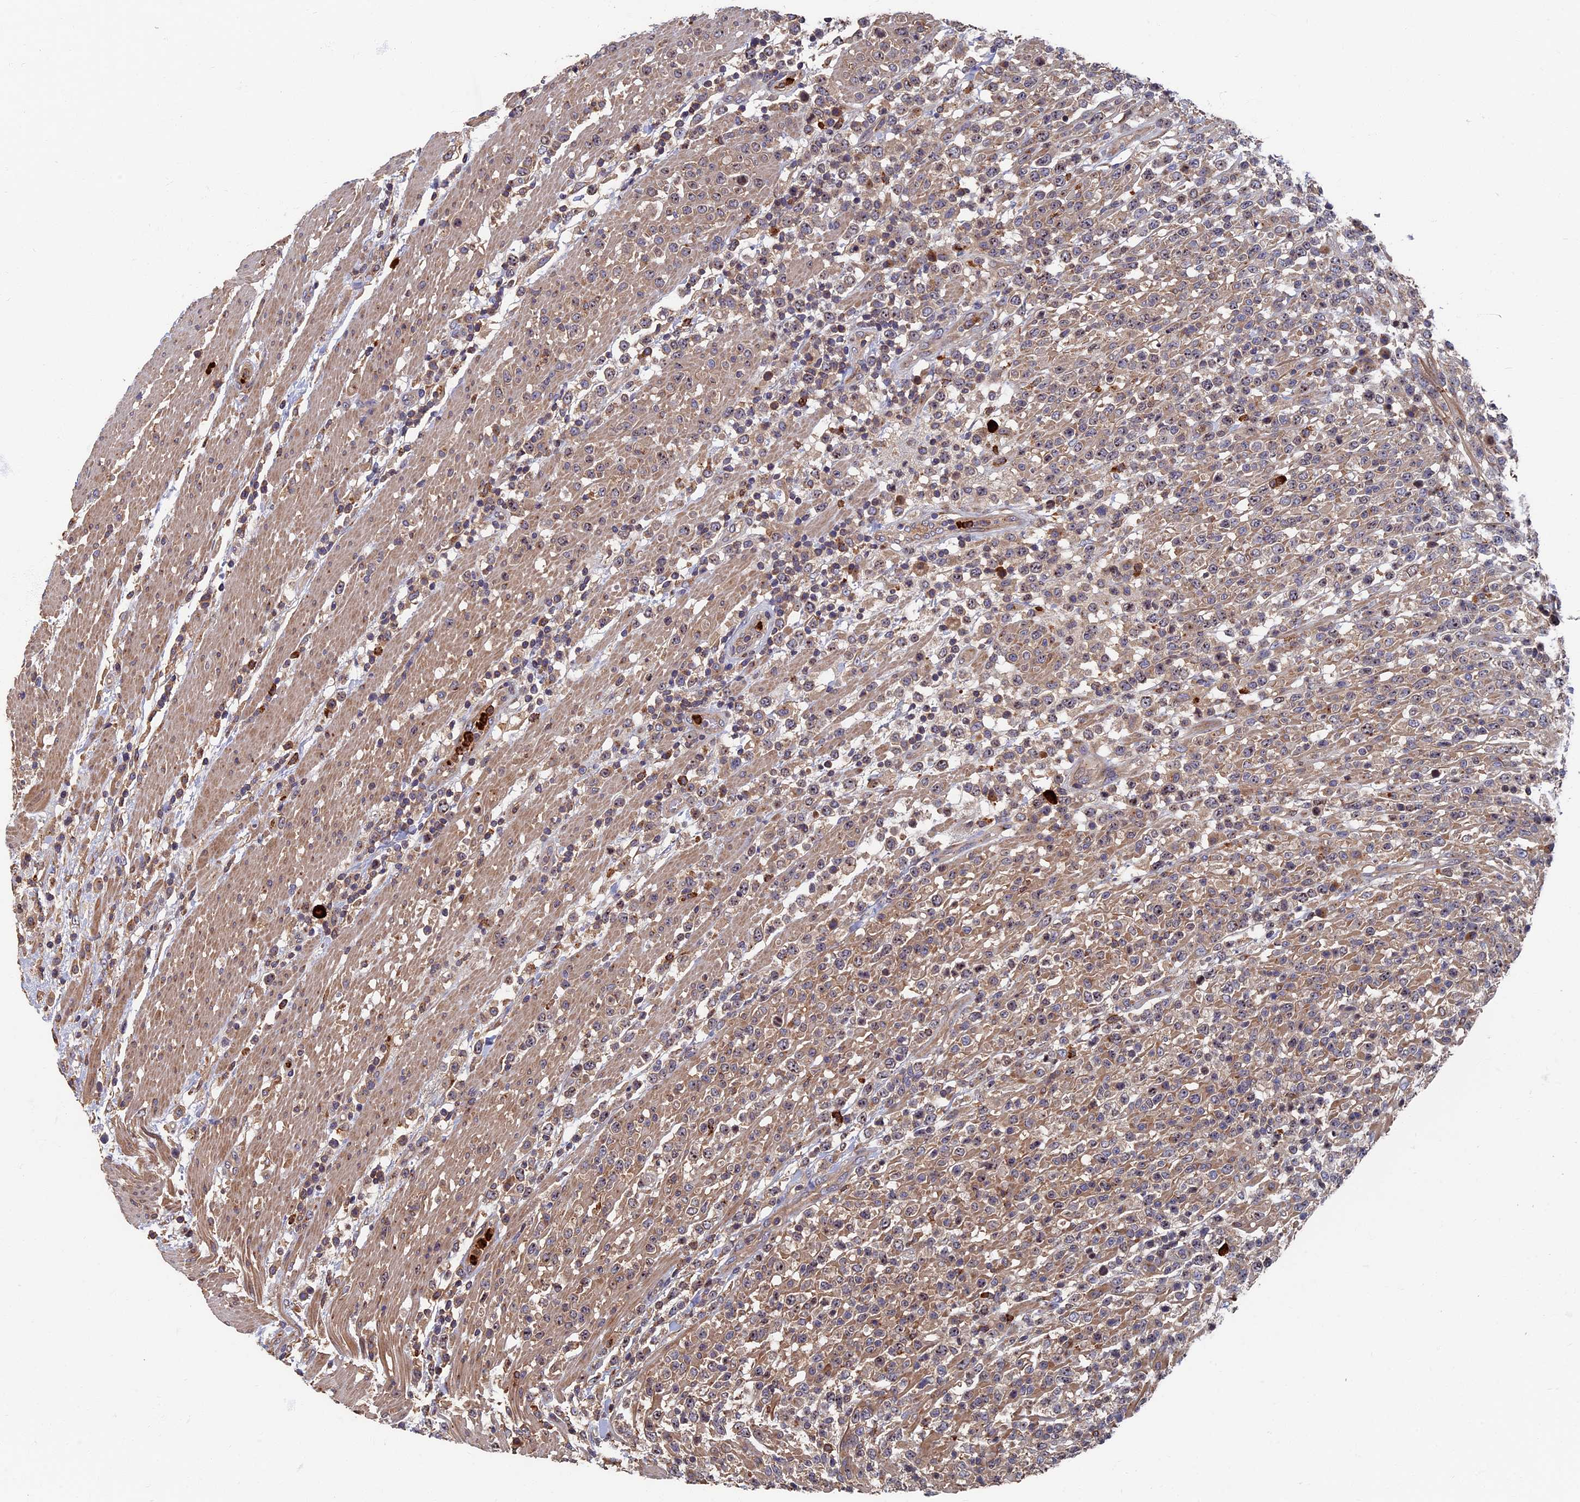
{"staining": {"intensity": "weak", "quantity": "25%-75%", "location": "cytoplasmic/membranous"}, "tissue": "lymphoma", "cell_type": "Tumor cells", "image_type": "cancer", "snomed": [{"axis": "morphology", "description": "Malignant lymphoma, non-Hodgkin's type, High grade"}, {"axis": "topography", "description": "Colon"}], "caption": "A high-resolution micrograph shows immunohistochemistry staining of high-grade malignant lymphoma, non-Hodgkin's type, which demonstrates weak cytoplasmic/membranous expression in approximately 25%-75% of tumor cells.", "gene": "TNK2", "patient": {"sex": "female", "age": 53}}